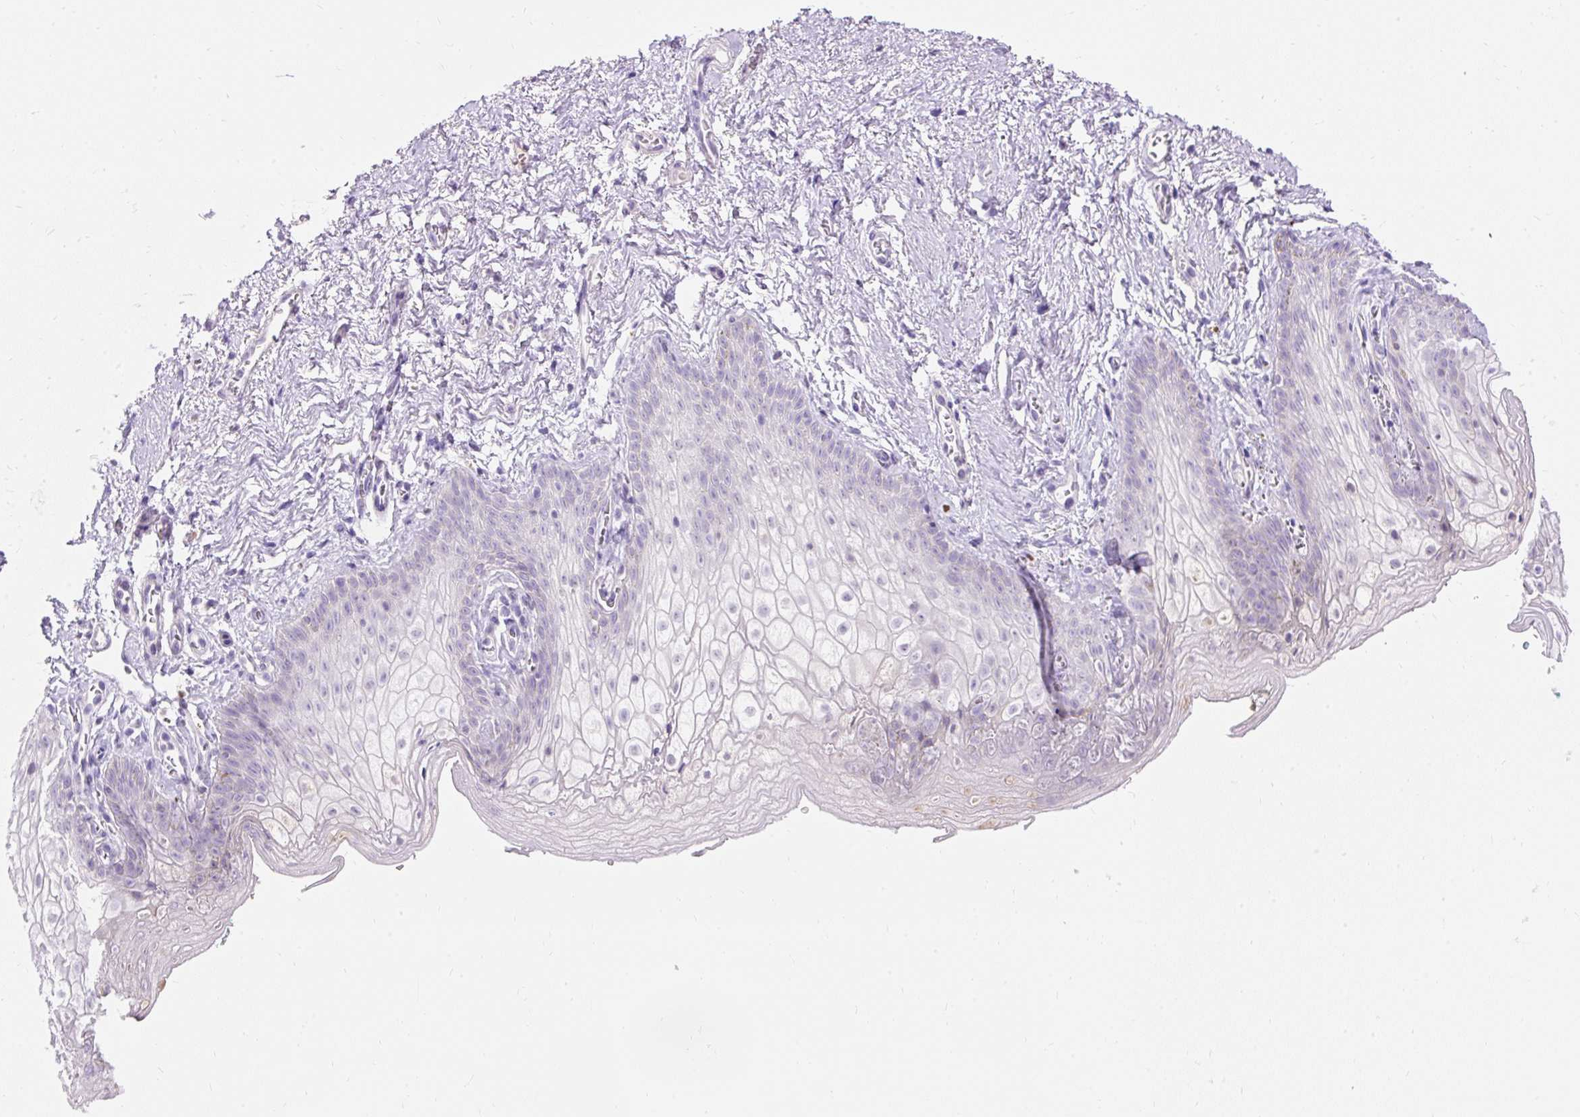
{"staining": {"intensity": "negative", "quantity": "none", "location": "none"}, "tissue": "vagina", "cell_type": "Squamous epithelial cells", "image_type": "normal", "snomed": [{"axis": "morphology", "description": "Normal tissue, NOS"}, {"axis": "topography", "description": "Vulva"}, {"axis": "topography", "description": "Vagina"}, {"axis": "topography", "description": "Peripheral nerve tissue"}], "caption": "This is an IHC image of normal vagina. There is no expression in squamous epithelial cells.", "gene": "TMEM150C", "patient": {"sex": "female", "age": 66}}